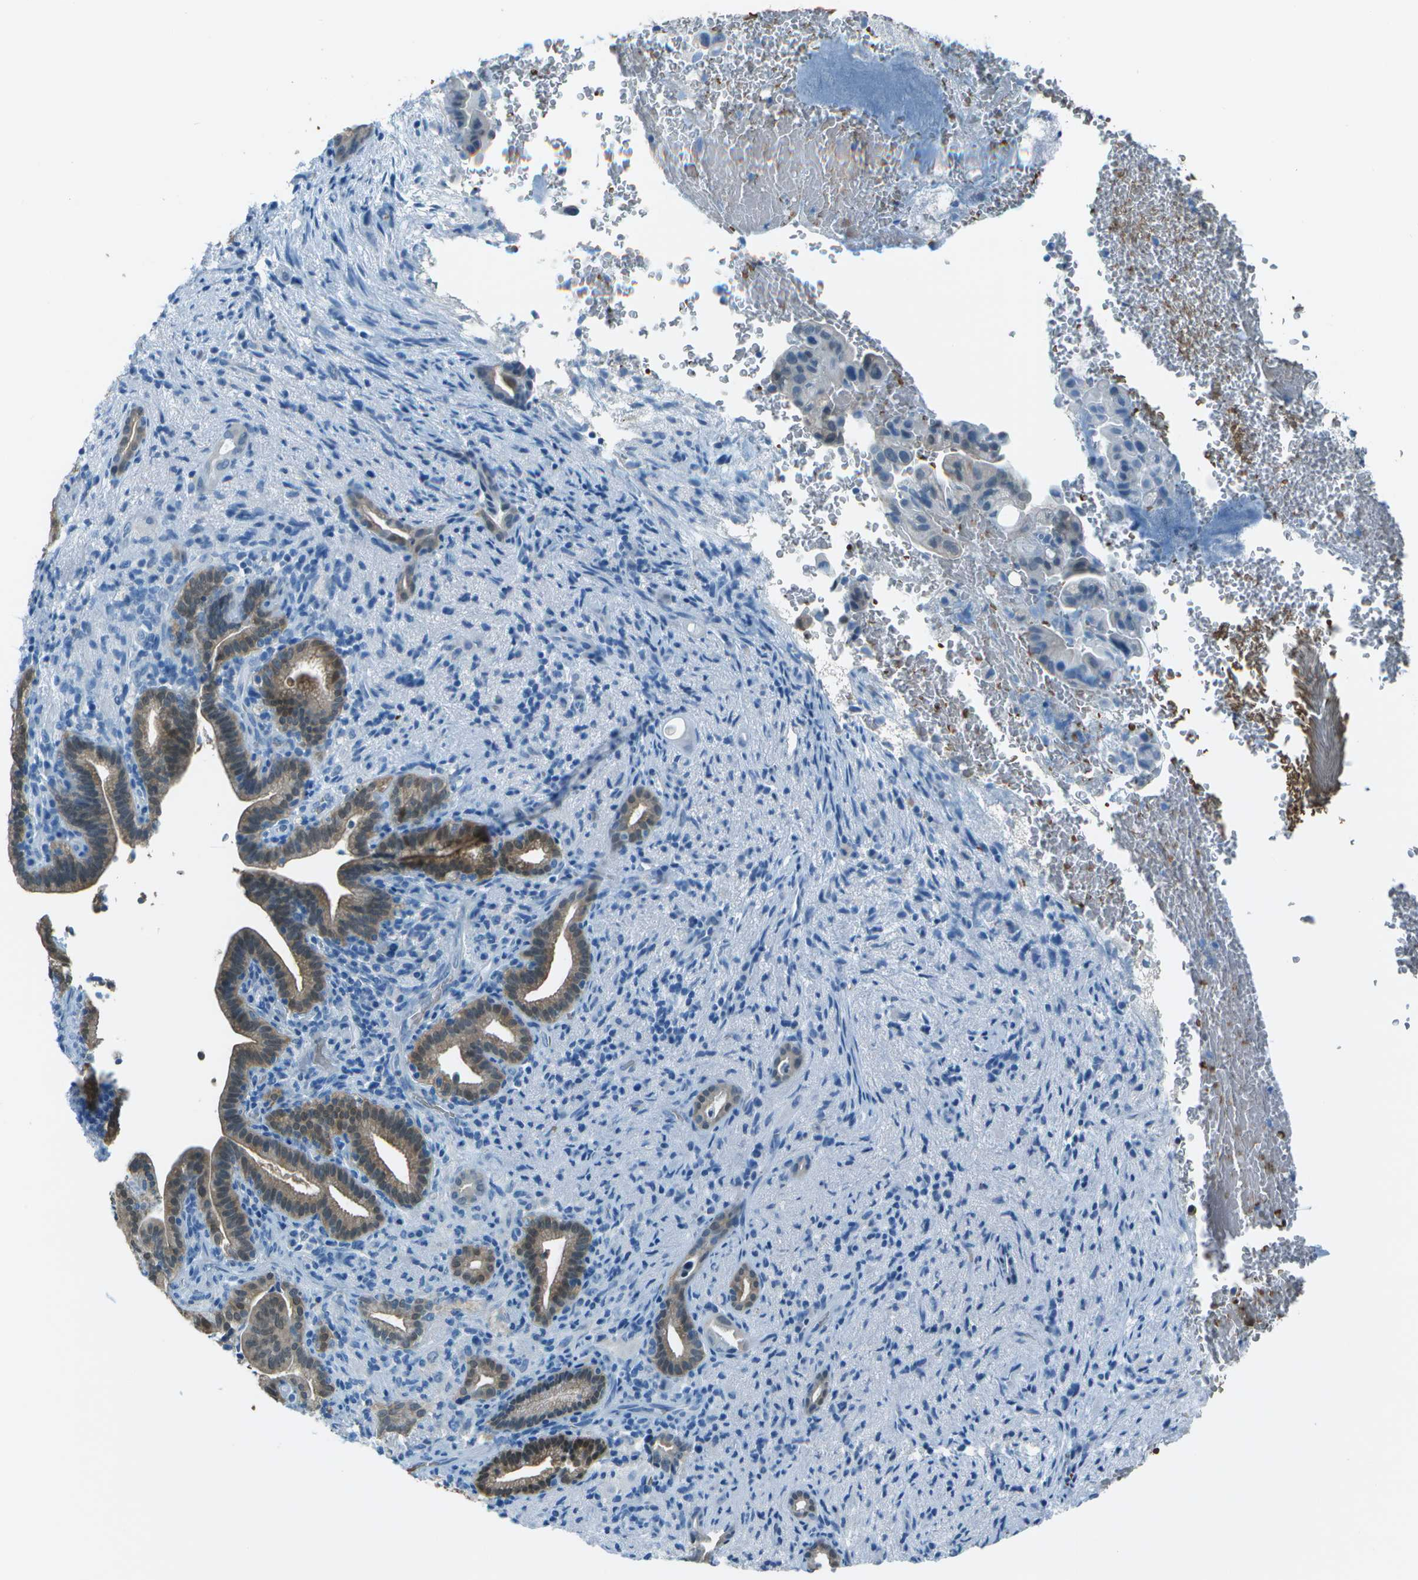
{"staining": {"intensity": "weak", "quantity": "25%-75%", "location": "cytoplasmic/membranous"}, "tissue": "liver cancer", "cell_type": "Tumor cells", "image_type": "cancer", "snomed": [{"axis": "morphology", "description": "Cholangiocarcinoma"}, {"axis": "topography", "description": "Liver"}], "caption": "A brown stain shows weak cytoplasmic/membranous staining of a protein in liver cholangiocarcinoma tumor cells.", "gene": "ASL", "patient": {"sex": "female", "age": 68}}